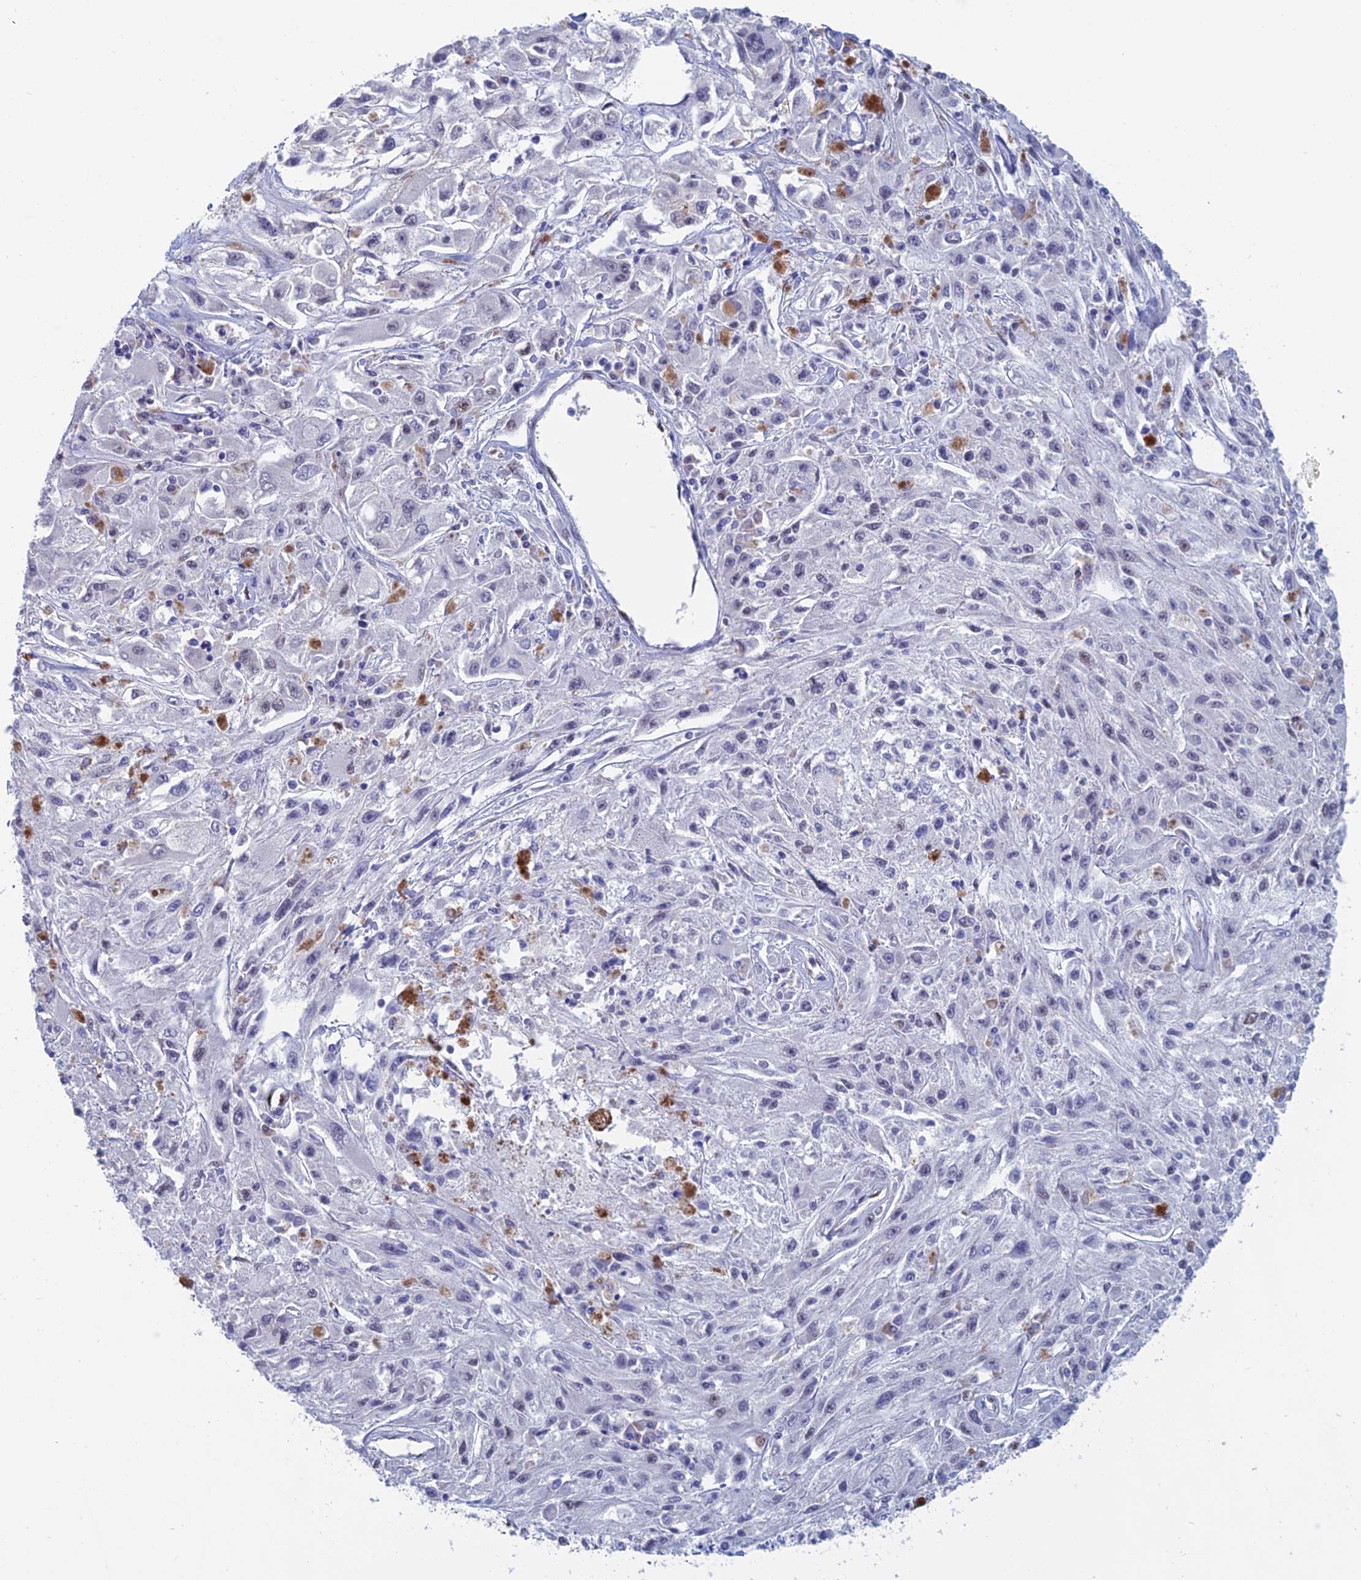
{"staining": {"intensity": "negative", "quantity": "none", "location": "none"}, "tissue": "melanoma", "cell_type": "Tumor cells", "image_type": "cancer", "snomed": [{"axis": "morphology", "description": "Malignant melanoma, Metastatic site"}, {"axis": "topography", "description": "Skin"}], "caption": "High magnification brightfield microscopy of malignant melanoma (metastatic site) stained with DAB (brown) and counterstained with hematoxylin (blue): tumor cells show no significant expression.", "gene": "NOL4L", "patient": {"sex": "male", "age": 53}}